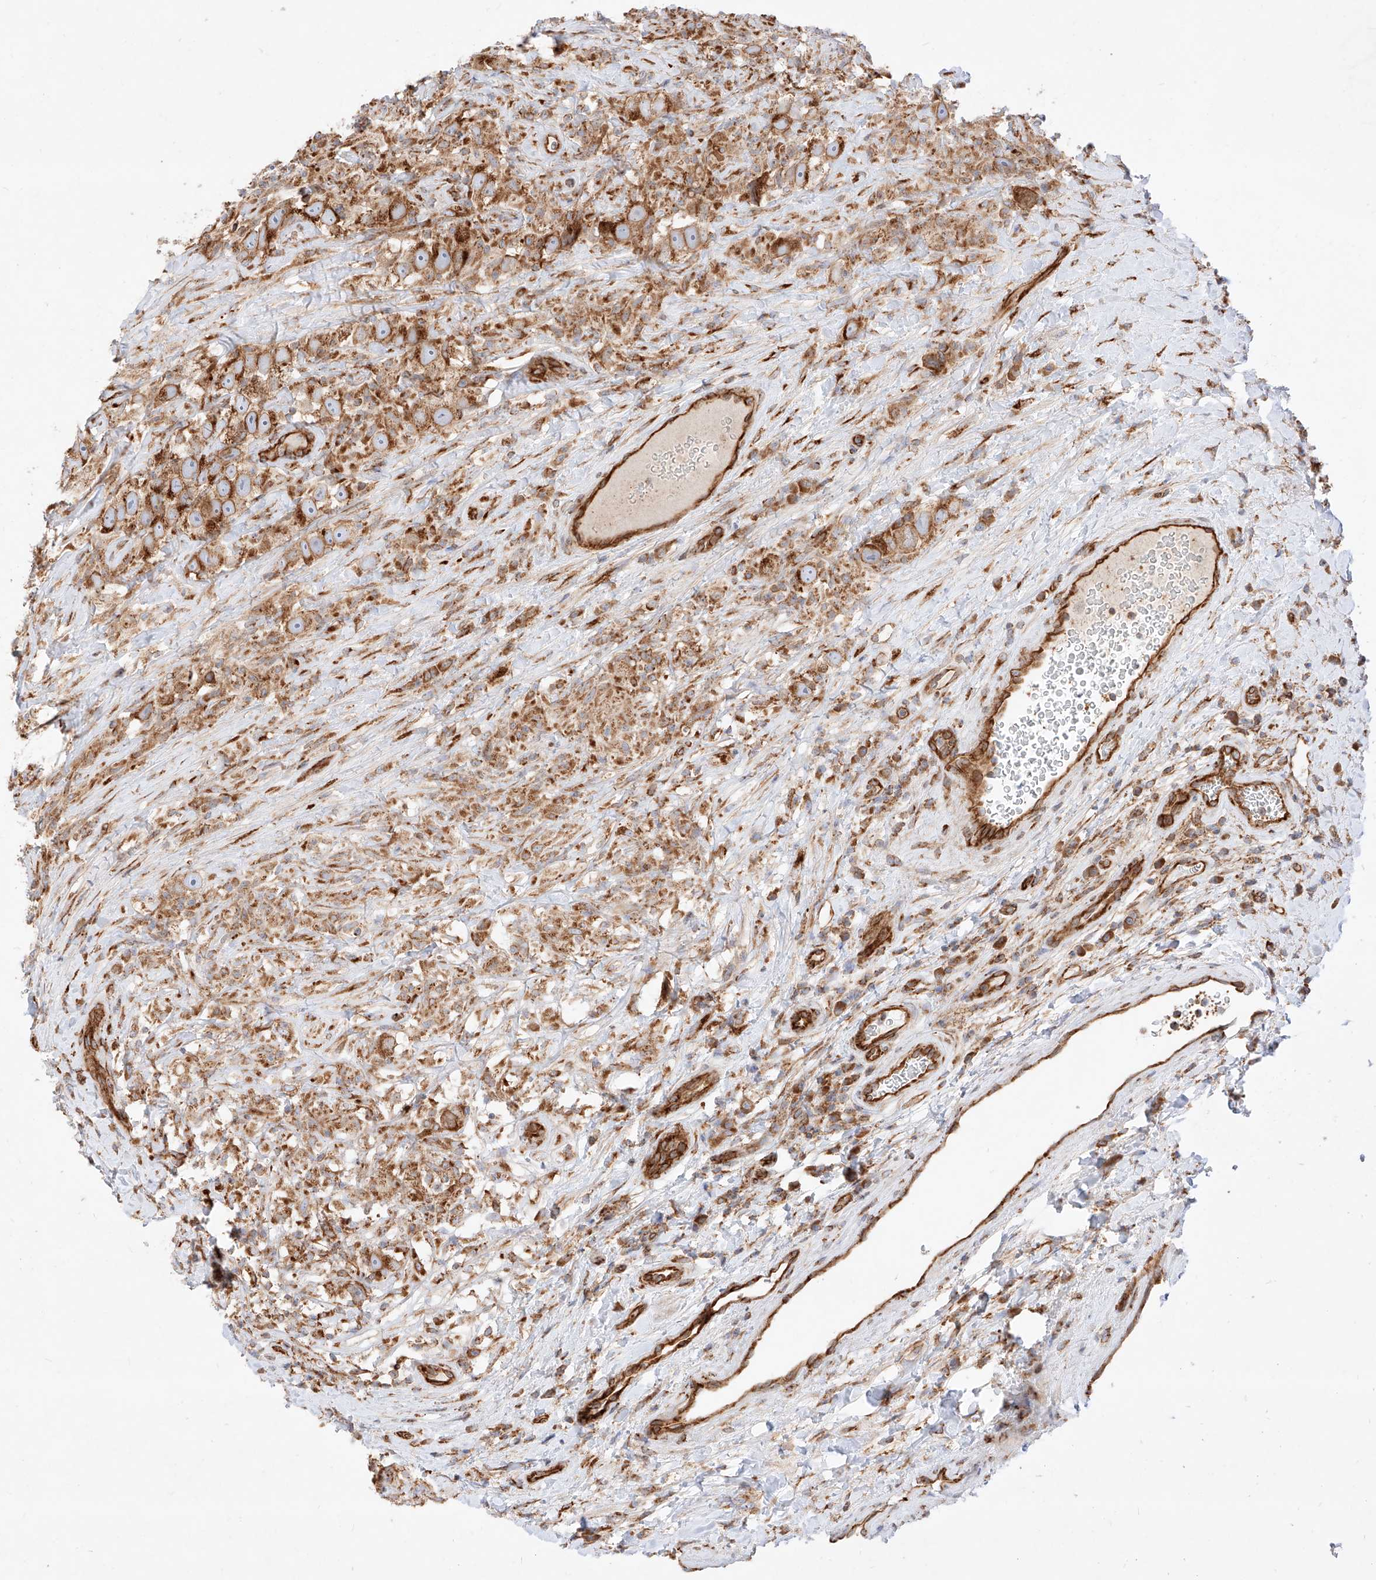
{"staining": {"intensity": "moderate", "quantity": ">75%", "location": "cytoplasmic/membranous"}, "tissue": "testis cancer", "cell_type": "Tumor cells", "image_type": "cancer", "snomed": [{"axis": "morphology", "description": "Seminoma, NOS"}, {"axis": "topography", "description": "Testis"}], "caption": "The photomicrograph exhibits staining of testis cancer, revealing moderate cytoplasmic/membranous protein positivity (brown color) within tumor cells.", "gene": "CSGALNACT2", "patient": {"sex": "male", "age": 49}}